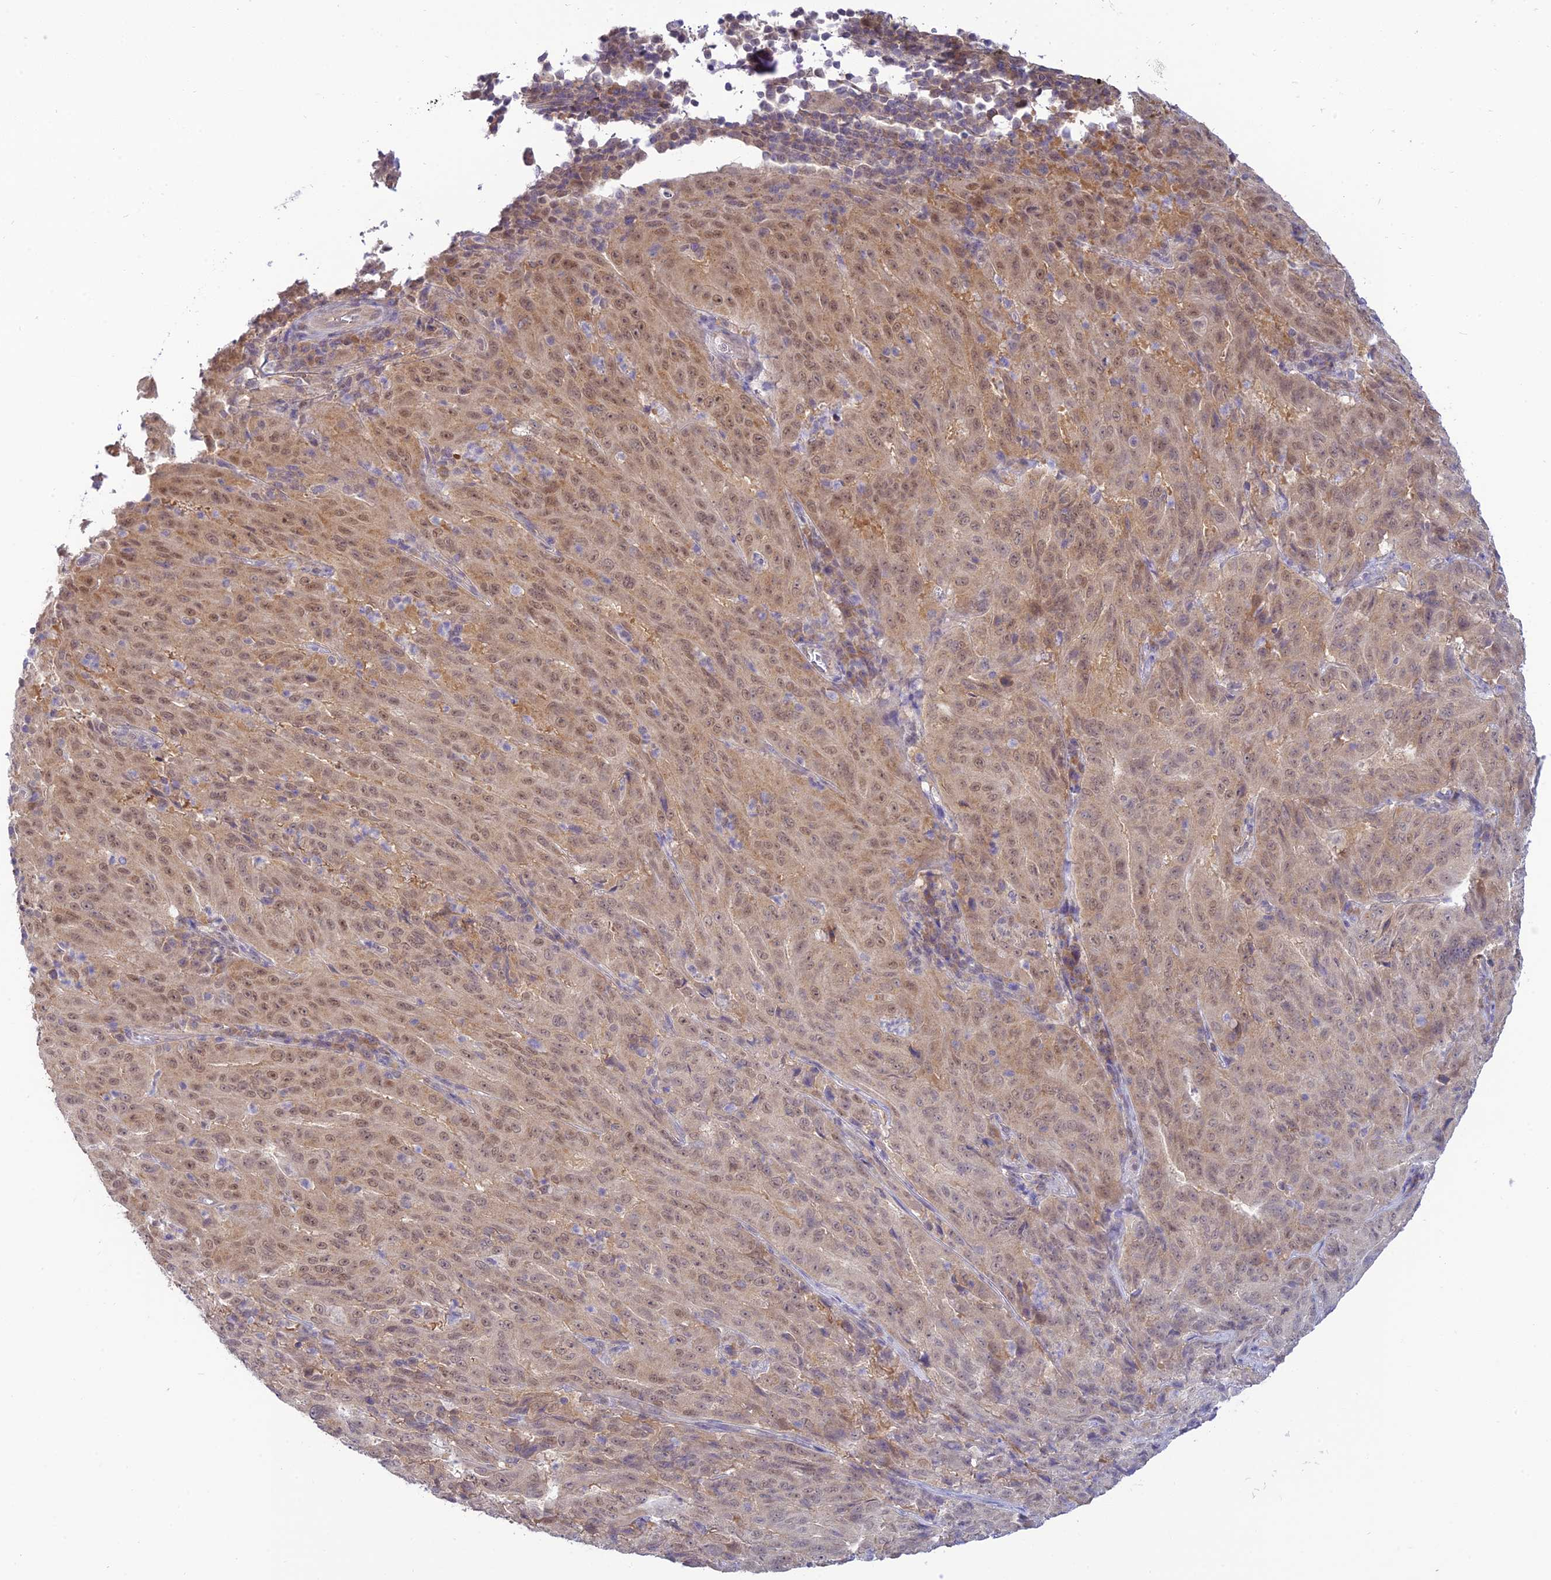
{"staining": {"intensity": "weak", "quantity": ">75%", "location": "nuclear"}, "tissue": "pancreatic cancer", "cell_type": "Tumor cells", "image_type": "cancer", "snomed": [{"axis": "morphology", "description": "Adenocarcinoma, NOS"}, {"axis": "topography", "description": "Pancreas"}], "caption": "Pancreatic cancer stained for a protein (brown) exhibits weak nuclear positive positivity in about >75% of tumor cells.", "gene": "SKIC8", "patient": {"sex": "male", "age": 63}}